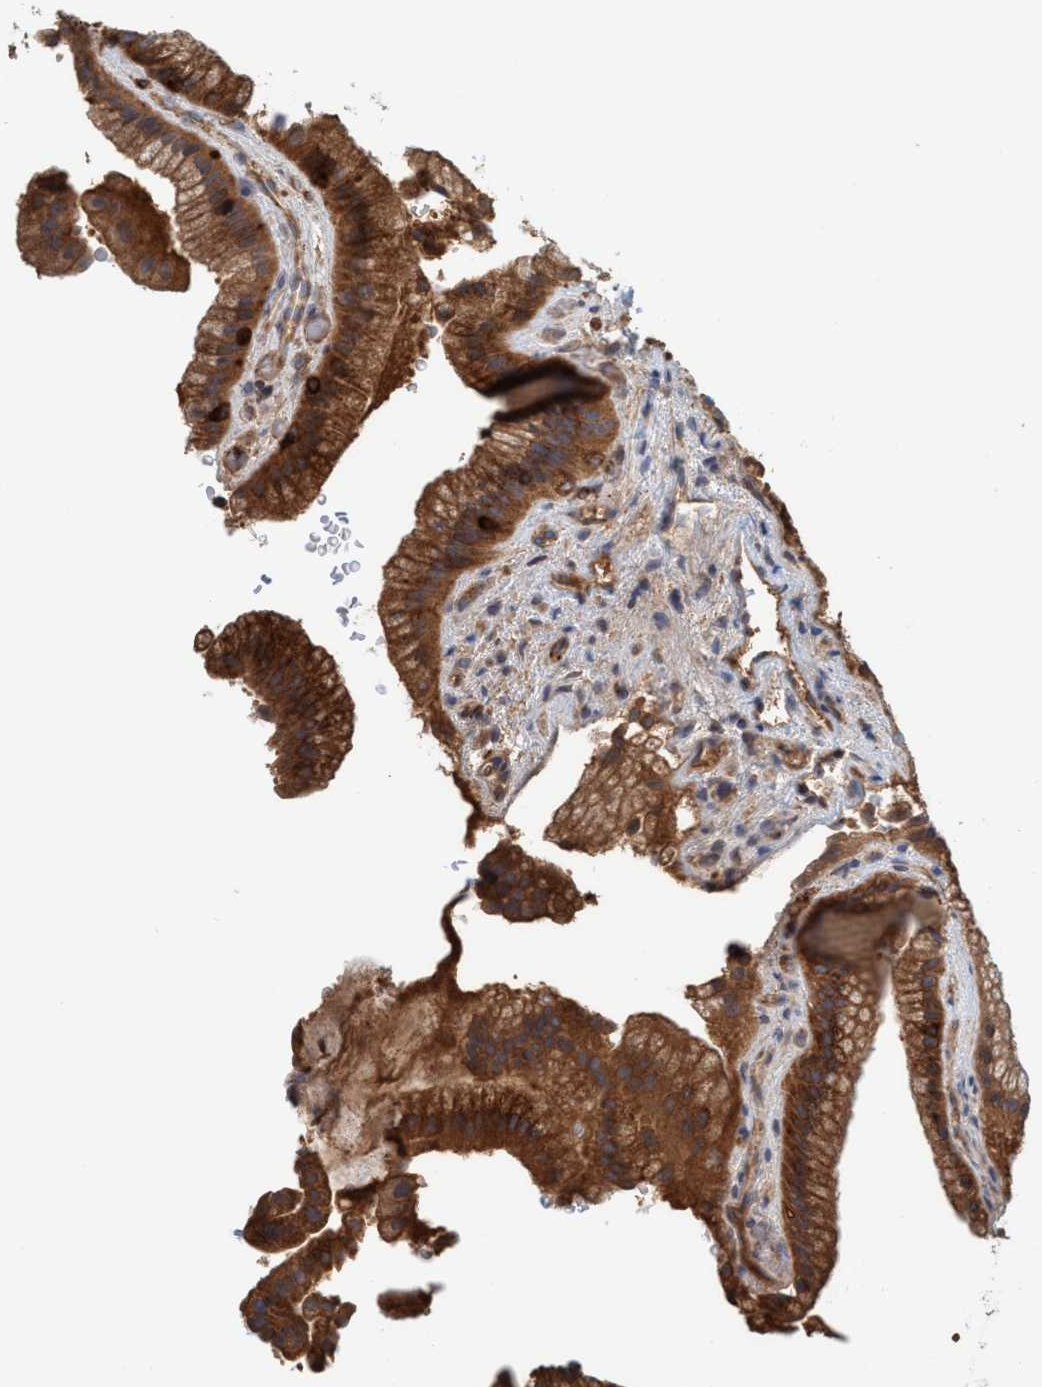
{"staining": {"intensity": "strong", "quantity": ">75%", "location": "cytoplasmic/membranous"}, "tissue": "gallbladder", "cell_type": "Glandular cells", "image_type": "normal", "snomed": [{"axis": "morphology", "description": "Normal tissue, NOS"}, {"axis": "topography", "description": "Gallbladder"}], "caption": "Immunohistochemical staining of normal human gallbladder exhibits >75% levels of strong cytoplasmic/membranous protein staining in about >75% of glandular cells.", "gene": "SPECC1", "patient": {"sex": "male", "age": 49}}